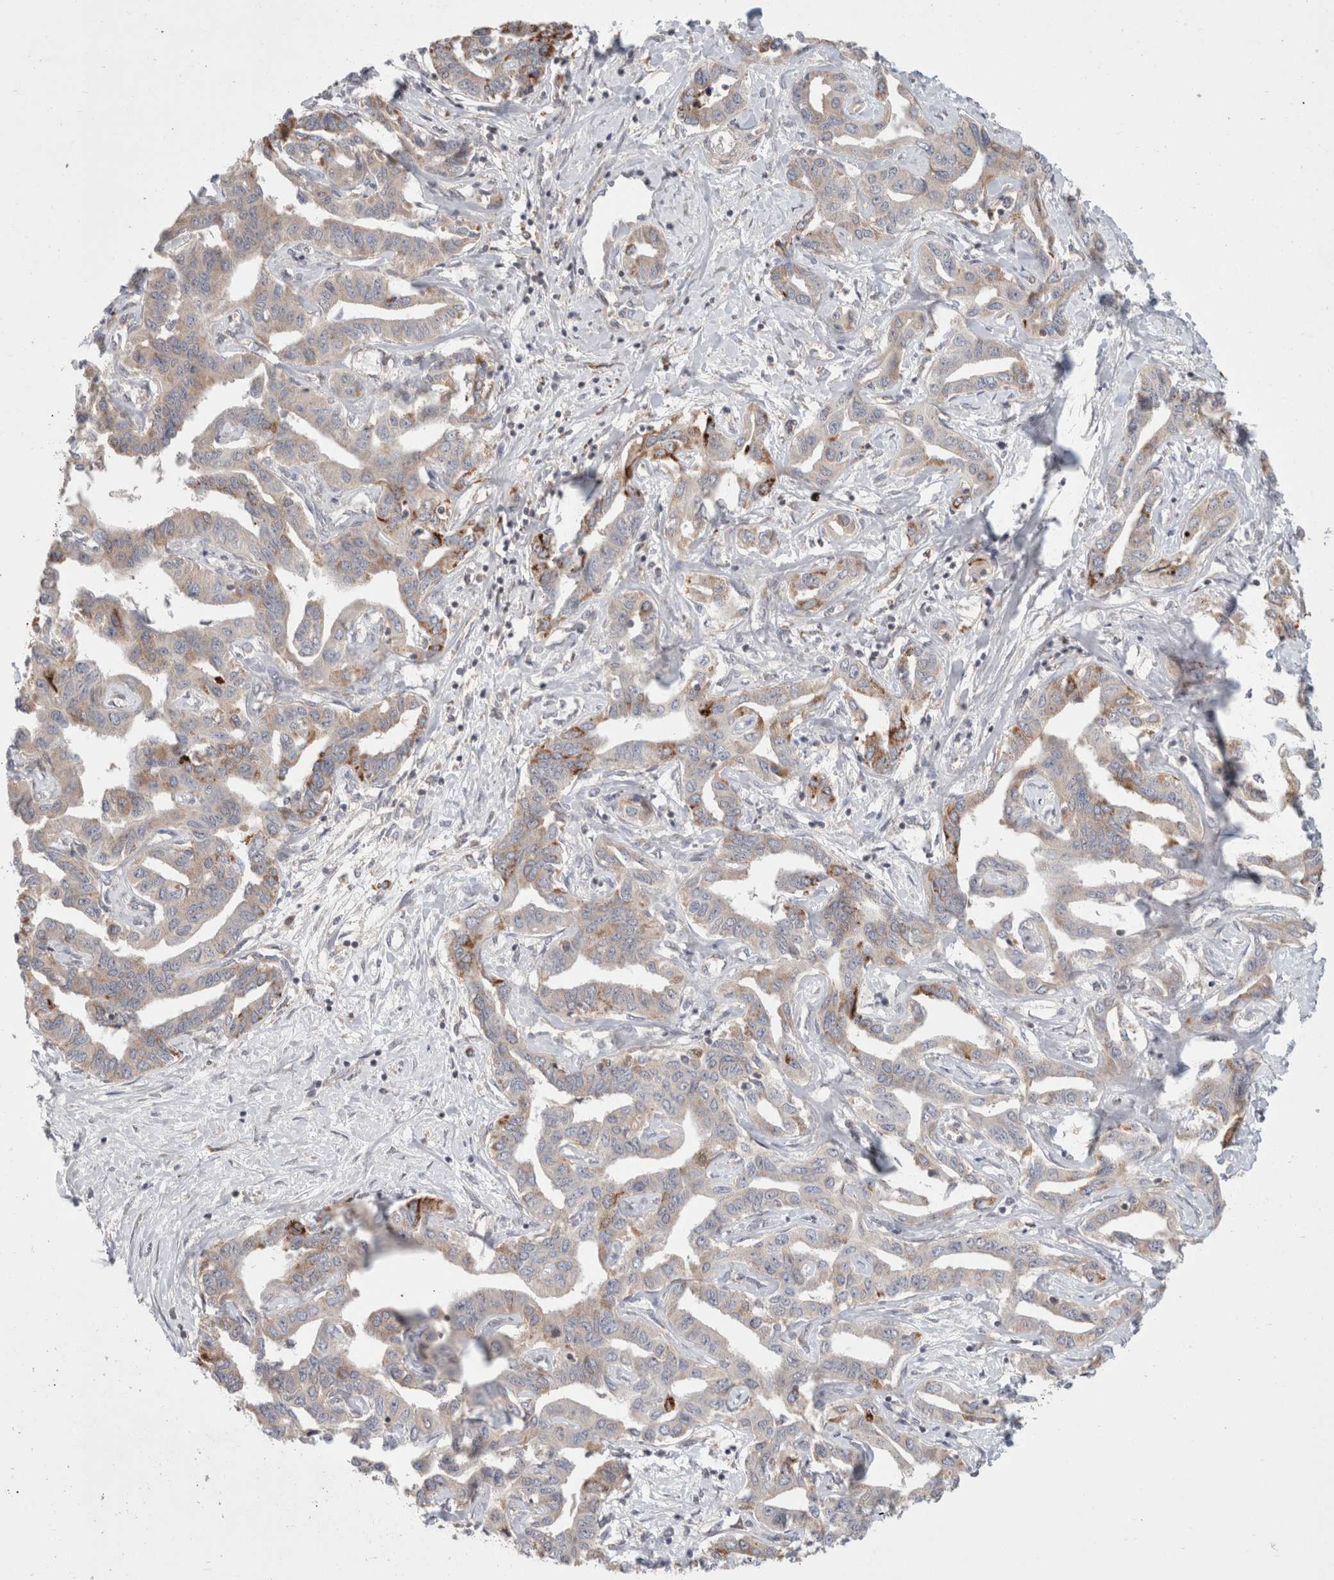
{"staining": {"intensity": "moderate", "quantity": "<25%", "location": "cytoplasmic/membranous"}, "tissue": "liver cancer", "cell_type": "Tumor cells", "image_type": "cancer", "snomed": [{"axis": "morphology", "description": "Cholangiocarcinoma"}, {"axis": "topography", "description": "Liver"}], "caption": "This image demonstrates IHC staining of liver cancer (cholangiocarcinoma), with low moderate cytoplasmic/membranous staining in approximately <25% of tumor cells.", "gene": "HROB", "patient": {"sex": "male", "age": 59}}